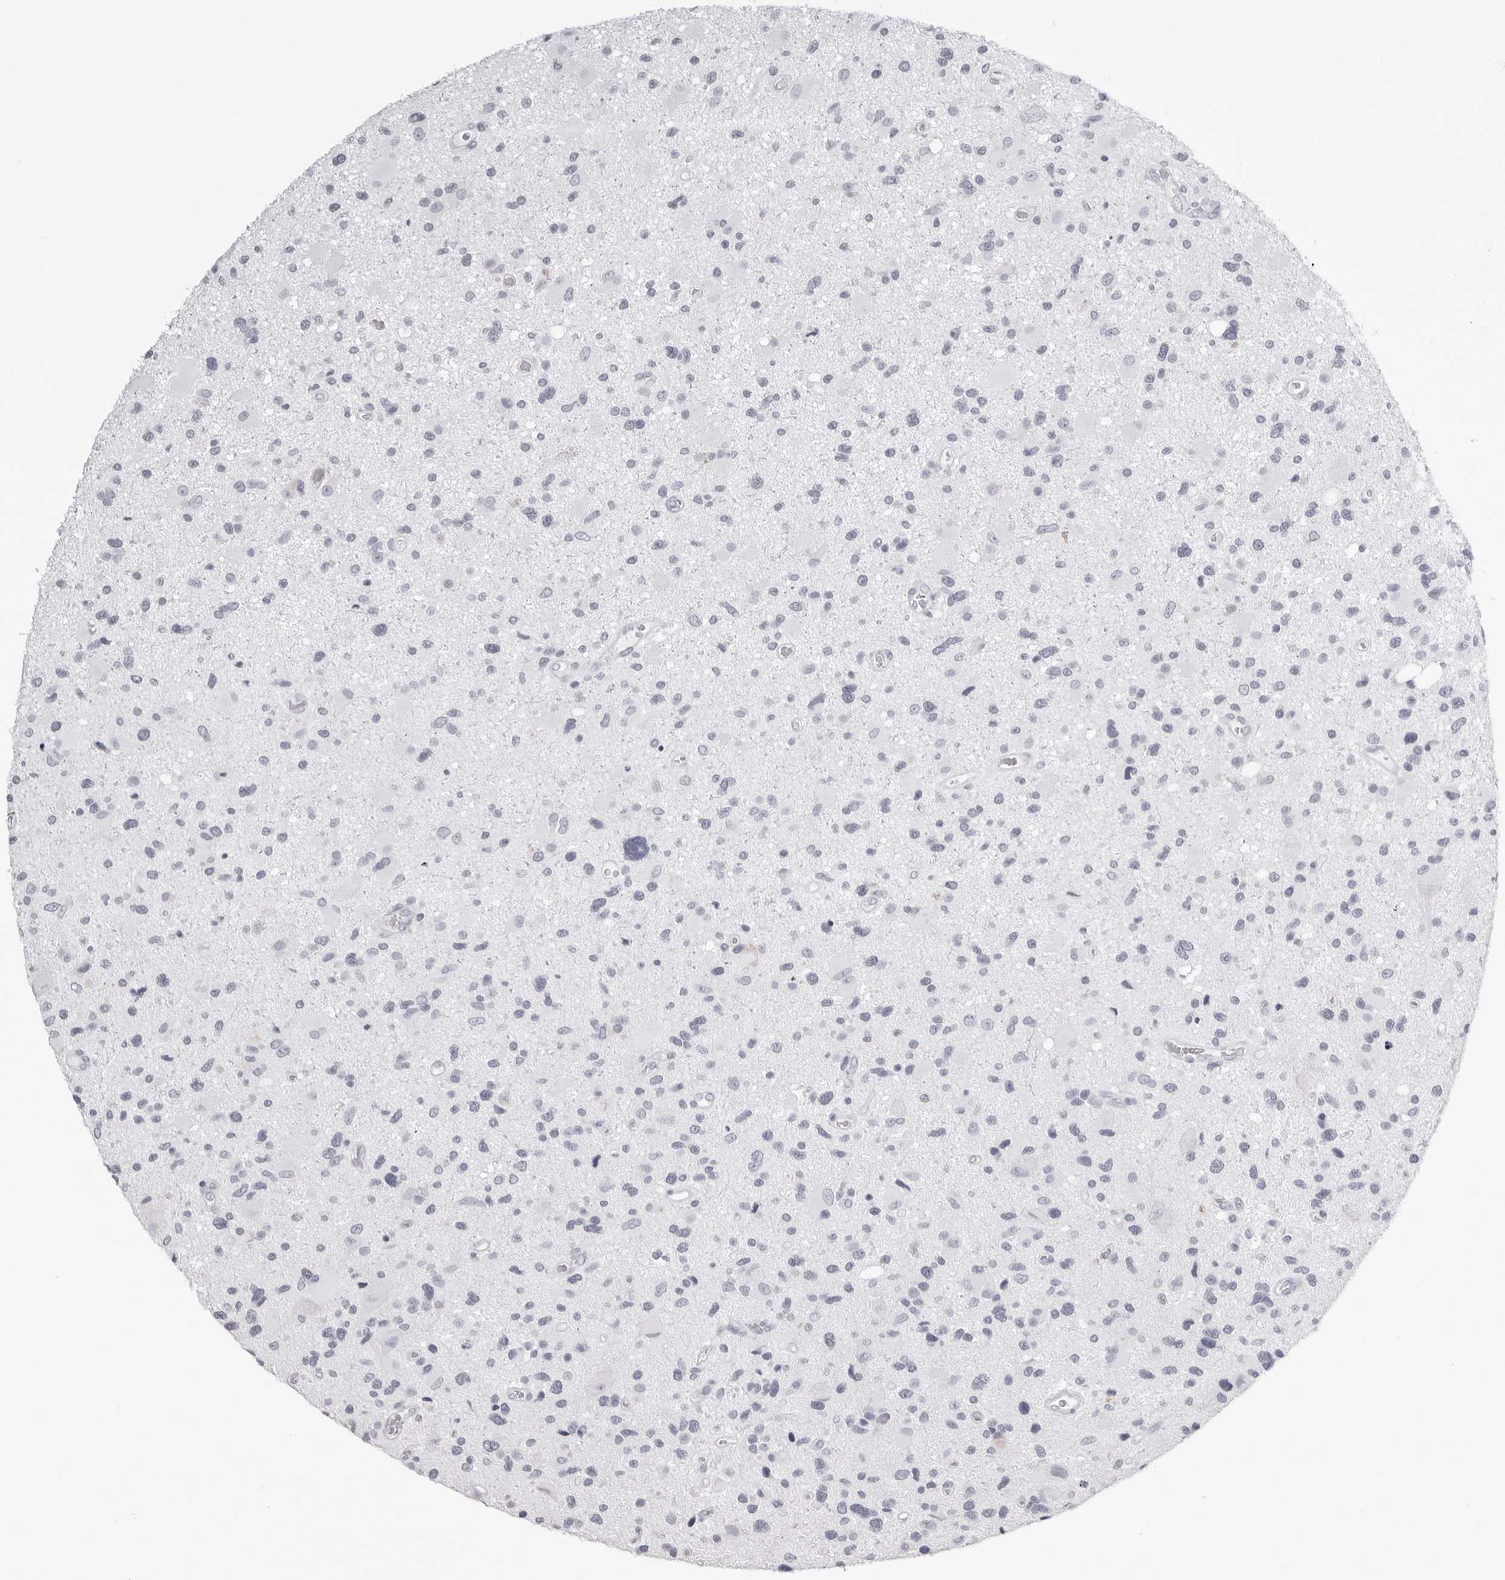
{"staining": {"intensity": "negative", "quantity": "none", "location": "none"}, "tissue": "glioma", "cell_type": "Tumor cells", "image_type": "cancer", "snomed": [{"axis": "morphology", "description": "Glioma, malignant, High grade"}, {"axis": "topography", "description": "Brain"}], "caption": "A high-resolution micrograph shows IHC staining of glioma, which shows no significant positivity in tumor cells.", "gene": "CST1", "patient": {"sex": "male", "age": 33}}